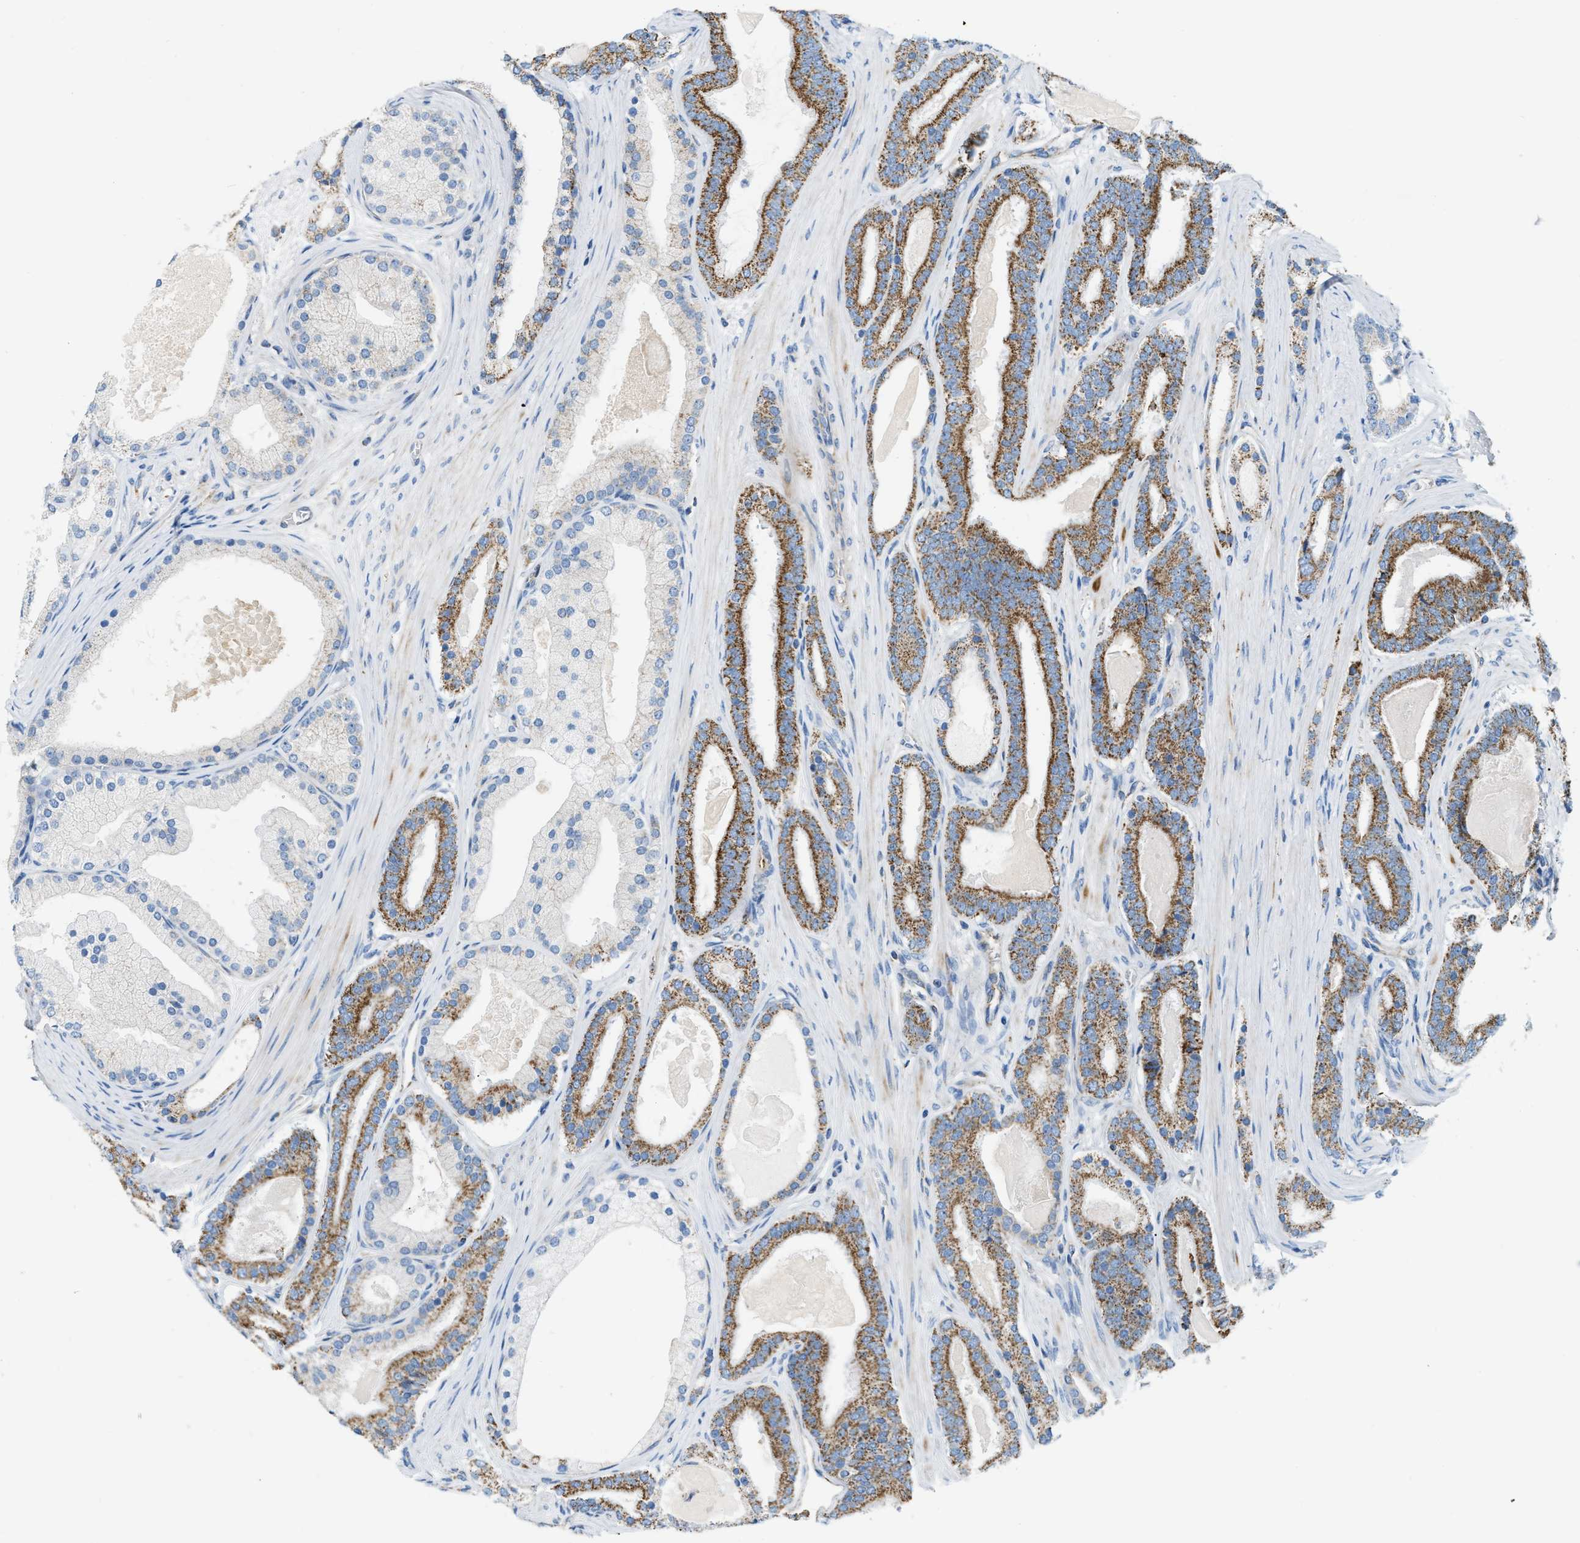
{"staining": {"intensity": "moderate", "quantity": ">75%", "location": "cytoplasmic/membranous"}, "tissue": "prostate cancer", "cell_type": "Tumor cells", "image_type": "cancer", "snomed": [{"axis": "morphology", "description": "Adenocarcinoma, High grade"}, {"axis": "topography", "description": "Prostate"}], "caption": "Human adenocarcinoma (high-grade) (prostate) stained with a protein marker displays moderate staining in tumor cells.", "gene": "JADE1", "patient": {"sex": "male", "age": 60}}